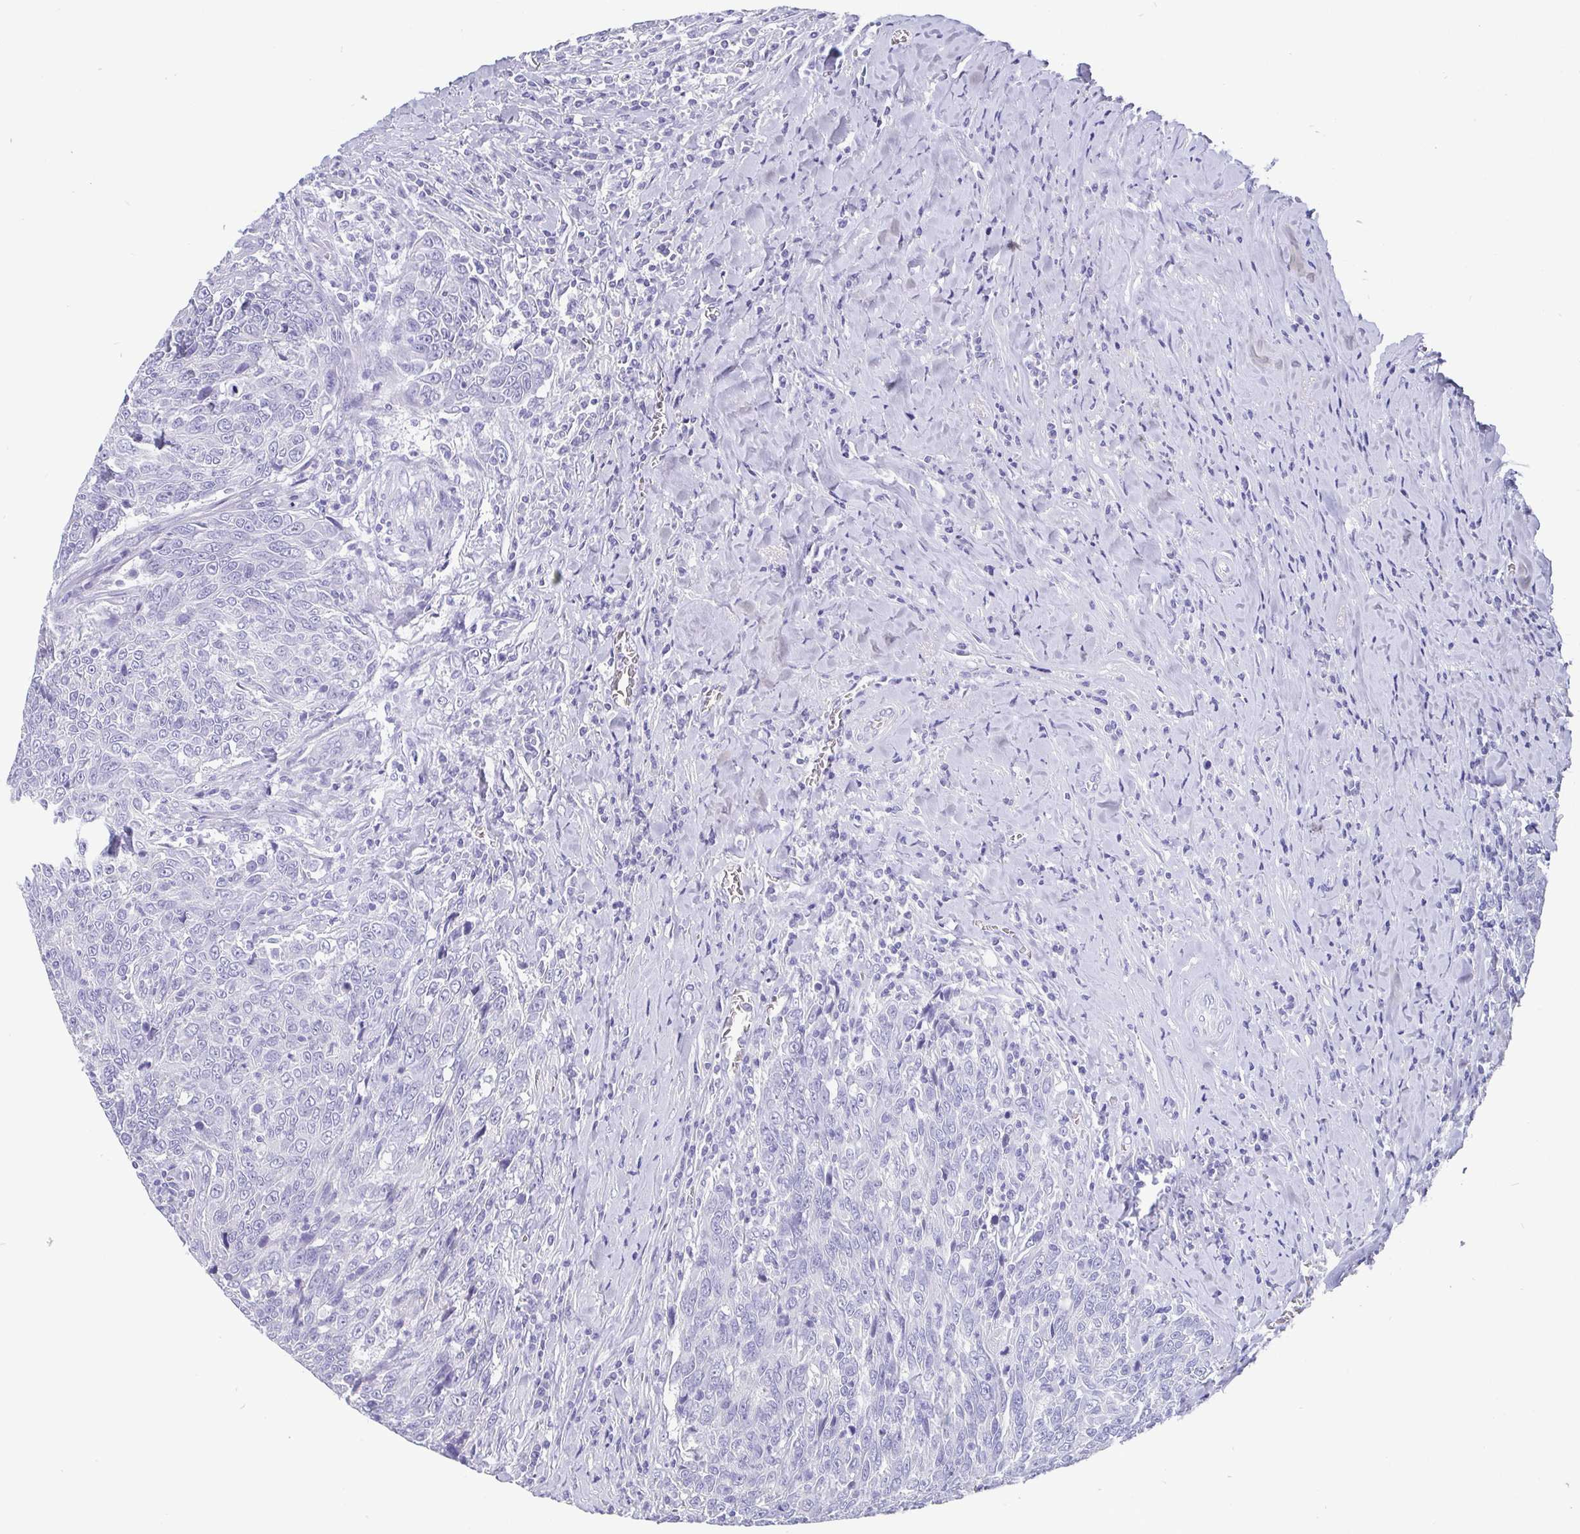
{"staining": {"intensity": "negative", "quantity": "none", "location": "none"}, "tissue": "breast cancer", "cell_type": "Tumor cells", "image_type": "cancer", "snomed": [{"axis": "morphology", "description": "Duct carcinoma"}, {"axis": "topography", "description": "Breast"}], "caption": "Human breast cancer (infiltrating ductal carcinoma) stained for a protein using immunohistochemistry demonstrates no positivity in tumor cells.", "gene": "SCGN", "patient": {"sex": "female", "age": 50}}